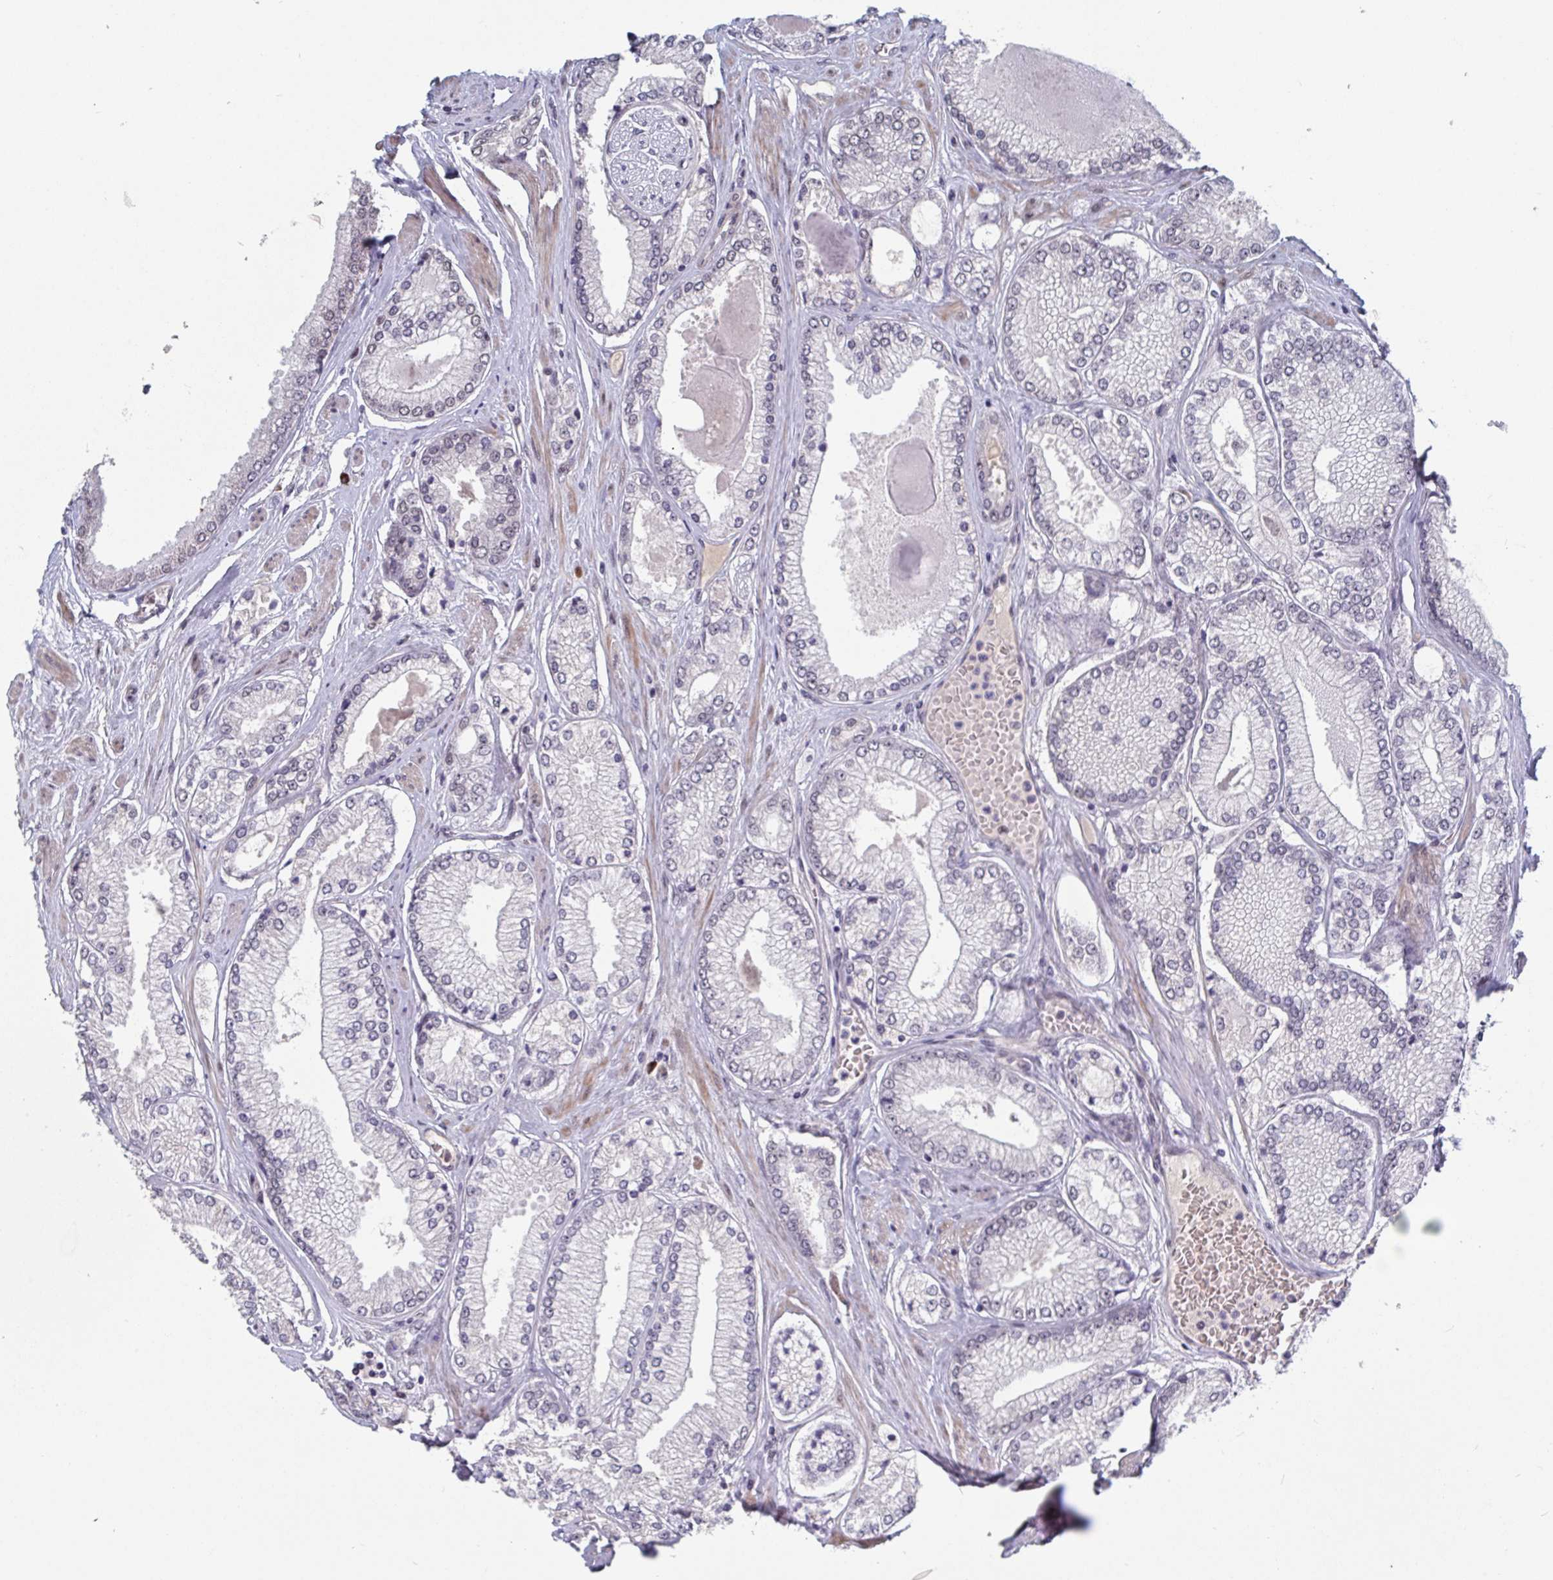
{"staining": {"intensity": "weak", "quantity": "<25%", "location": "nuclear"}, "tissue": "prostate cancer", "cell_type": "Tumor cells", "image_type": "cancer", "snomed": [{"axis": "morphology", "description": "Adenocarcinoma, Low grade"}, {"axis": "topography", "description": "Prostate"}], "caption": "This is an immunohistochemistry photomicrograph of human prostate adenocarcinoma (low-grade). There is no staining in tumor cells.", "gene": "BCL7B", "patient": {"sex": "male", "age": 67}}